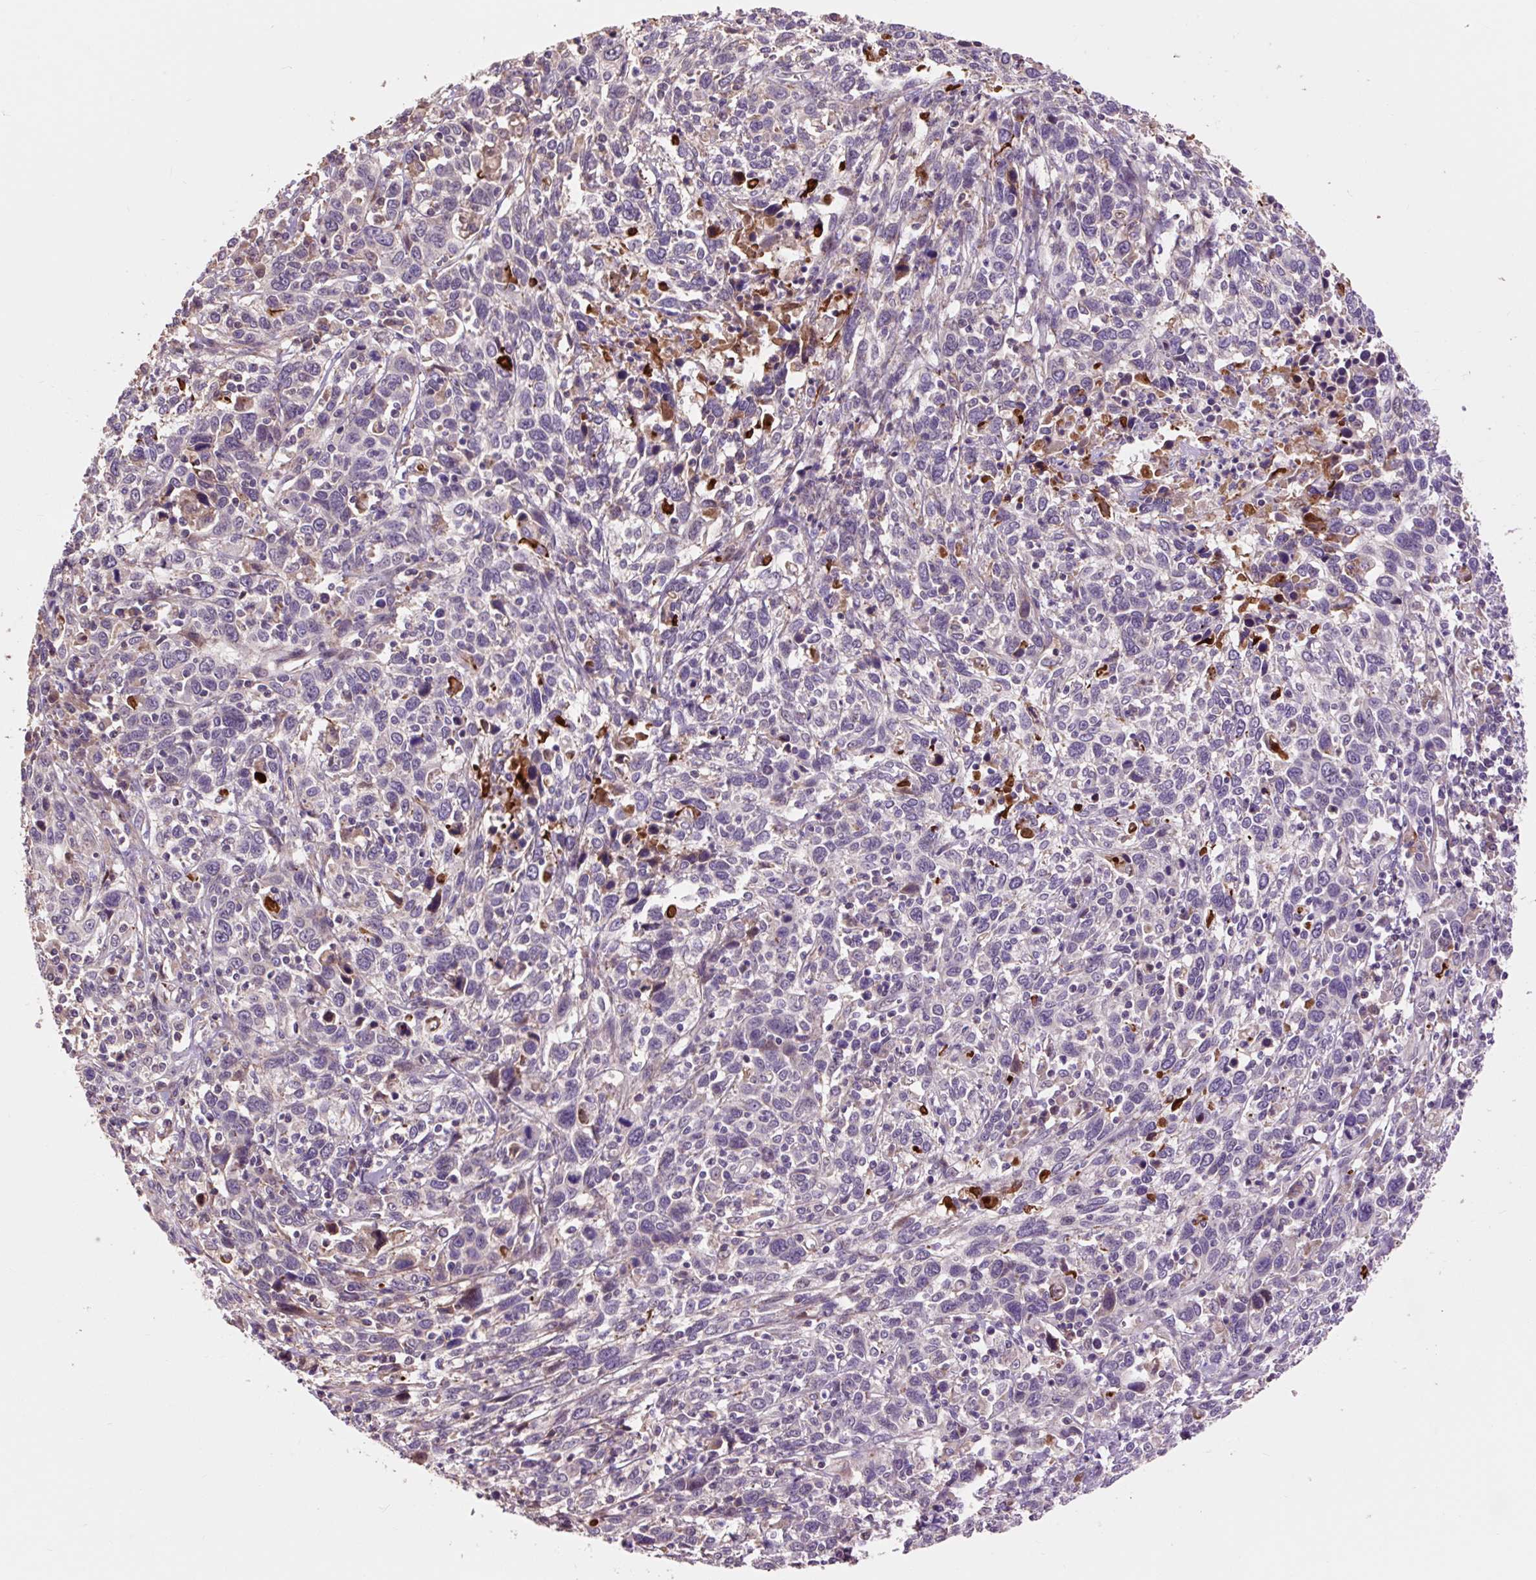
{"staining": {"intensity": "moderate", "quantity": "<25%", "location": "cytoplasmic/membranous"}, "tissue": "cervical cancer", "cell_type": "Tumor cells", "image_type": "cancer", "snomed": [{"axis": "morphology", "description": "Squamous cell carcinoma, NOS"}, {"axis": "topography", "description": "Cervix"}], "caption": "A micrograph of human cervical squamous cell carcinoma stained for a protein exhibits moderate cytoplasmic/membranous brown staining in tumor cells. Using DAB (3,3'-diaminobenzidine) (brown) and hematoxylin (blue) stains, captured at high magnification using brightfield microscopy.", "gene": "PRIMPOL", "patient": {"sex": "female", "age": 46}}